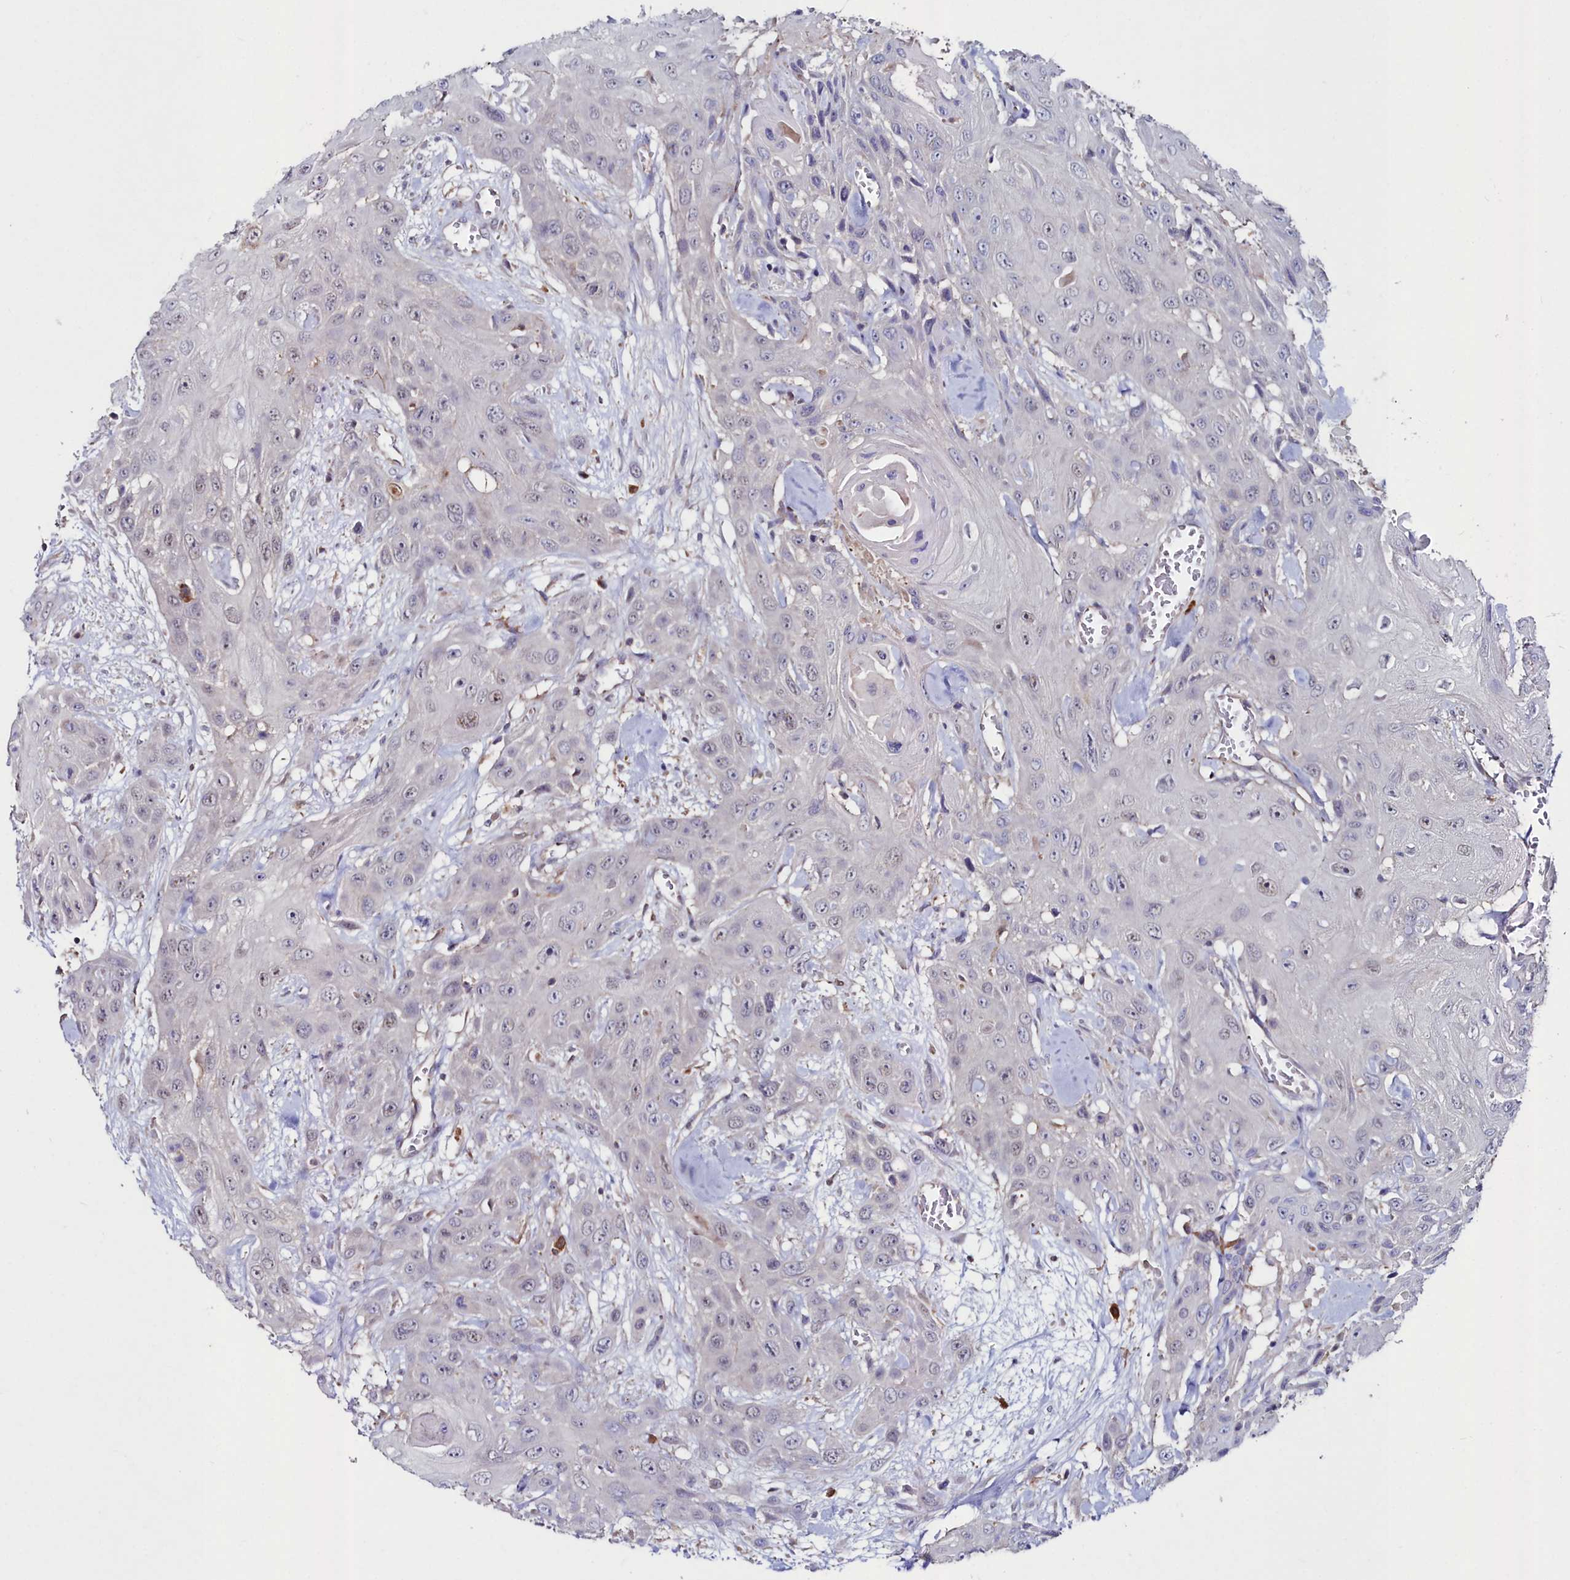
{"staining": {"intensity": "weak", "quantity": "<25%", "location": "nuclear"}, "tissue": "head and neck cancer", "cell_type": "Tumor cells", "image_type": "cancer", "snomed": [{"axis": "morphology", "description": "Squamous cell carcinoma, NOS"}, {"axis": "topography", "description": "Head-Neck"}], "caption": "DAB immunohistochemical staining of head and neck squamous cell carcinoma demonstrates no significant expression in tumor cells.", "gene": "AMBRA1", "patient": {"sex": "male", "age": 81}}